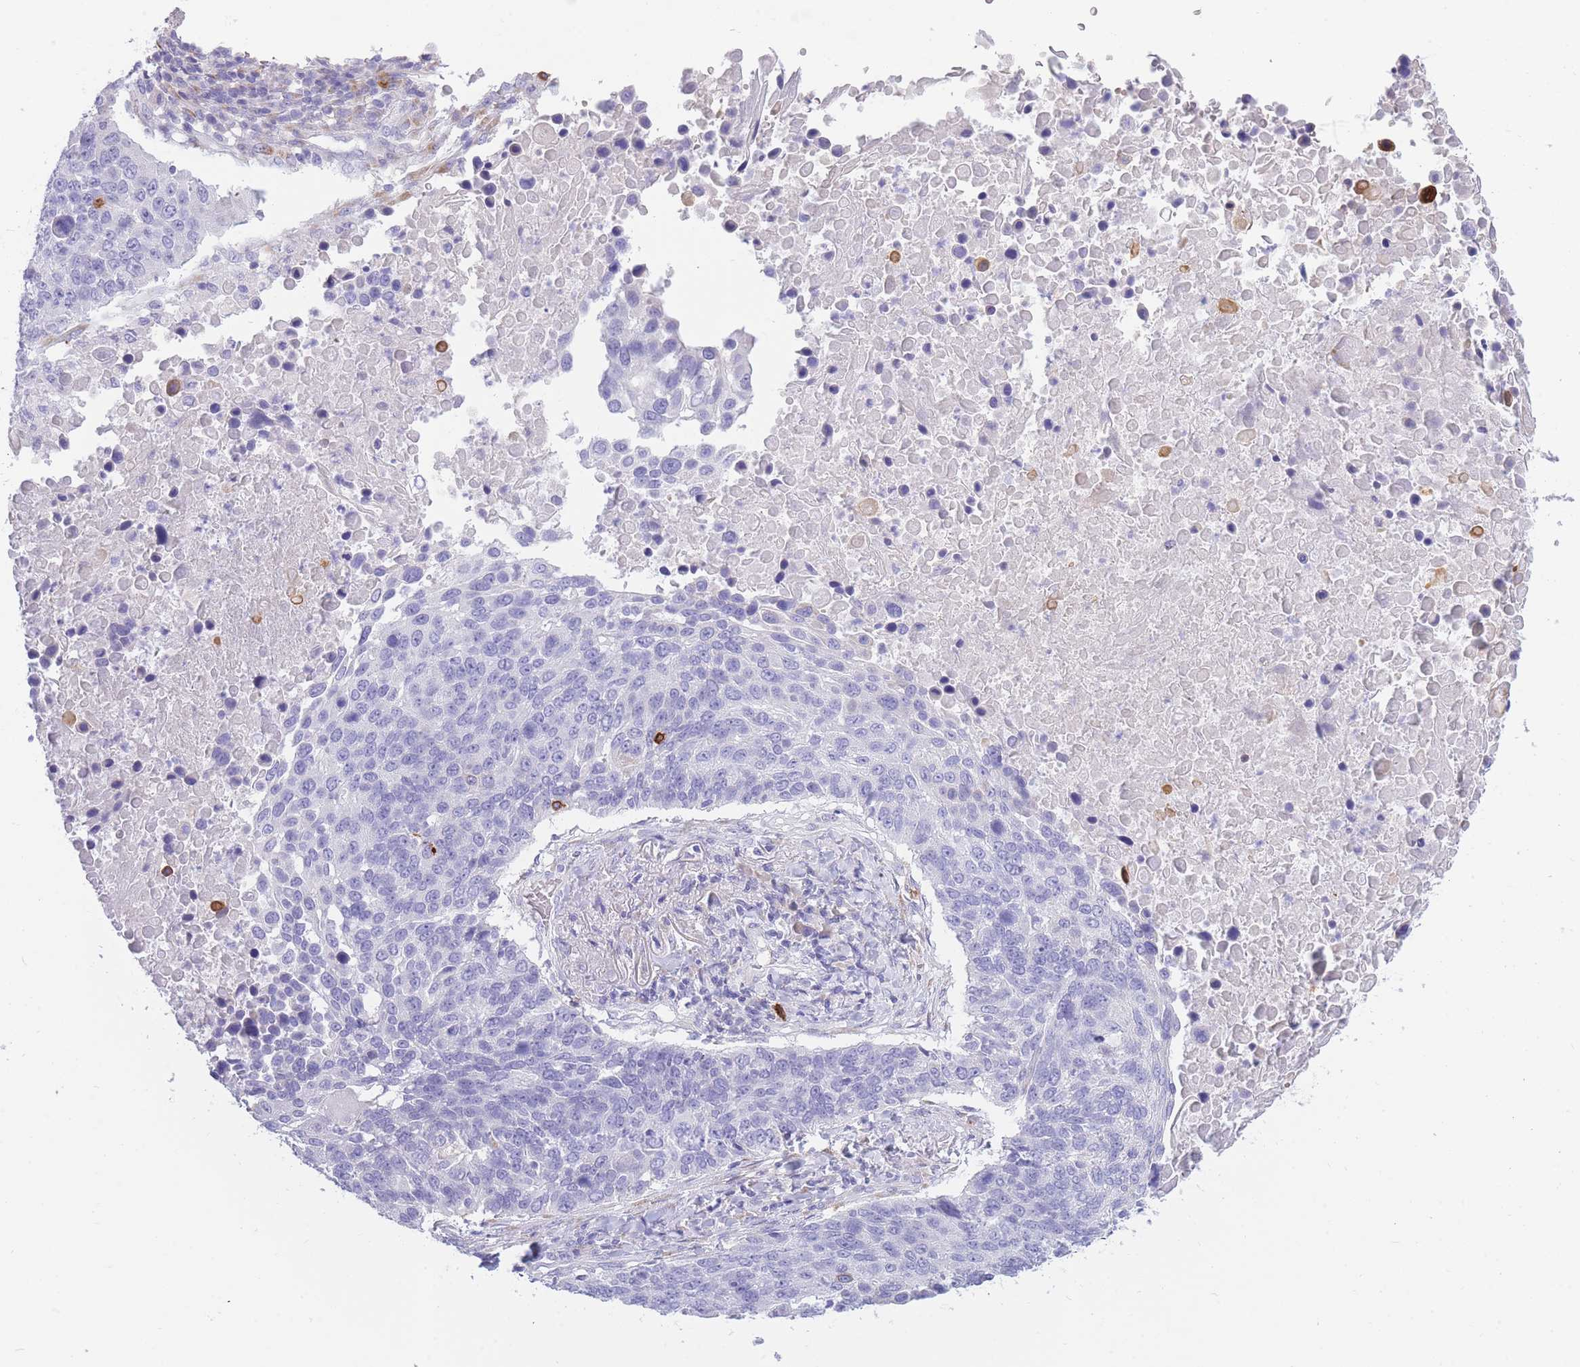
{"staining": {"intensity": "negative", "quantity": "none", "location": "none"}, "tissue": "lung cancer", "cell_type": "Tumor cells", "image_type": "cancer", "snomed": [{"axis": "morphology", "description": "Normal tissue, NOS"}, {"axis": "morphology", "description": "Squamous cell carcinoma, NOS"}, {"axis": "topography", "description": "Lymph node"}, {"axis": "topography", "description": "Lung"}], "caption": "Squamous cell carcinoma (lung) stained for a protein using immunohistochemistry demonstrates no positivity tumor cells.", "gene": "TPSD1", "patient": {"sex": "male", "age": 66}}